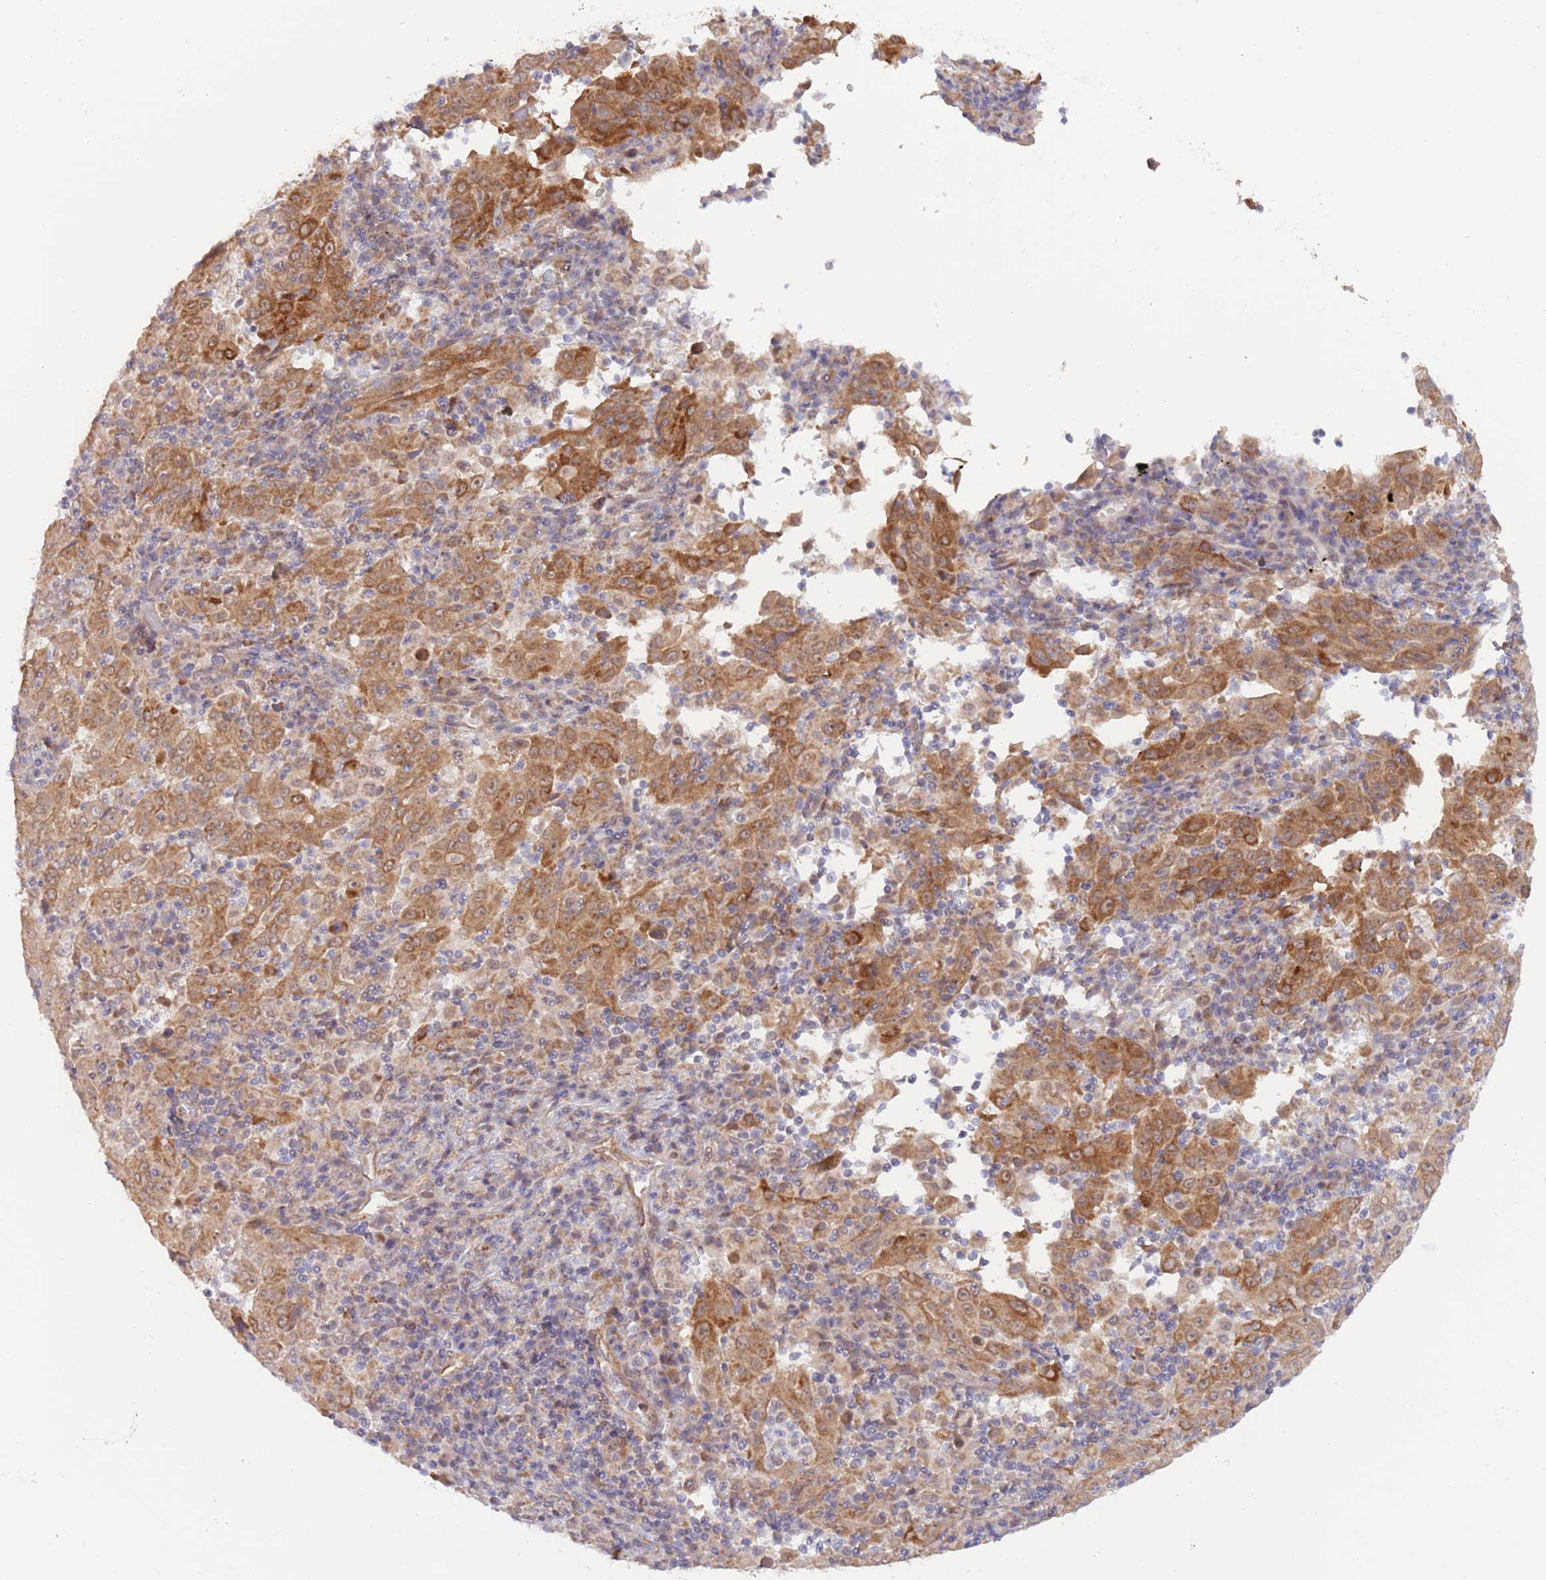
{"staining": {"intensity": "moderate", "quantity": ">75%", "location": "cytoplasmic/membranous"}, "tissue": "pancreatic cancer", "cell_type": "Tumor cells", "image_type": "cancer", "snomed": [{"axis": "morphology", "description": "Adenocarcinoma, NOS"}, {"axis": "topography", "description": "Pancreas"}], "caption": "Immunohistochemistry (DAB) staining of pancreatic cancer (adenocarcinoma) exhibits moderate cytoplasmic/membranous protein expression in about >75% of tumor cells. (brown staining indicates protein expression, while blue staining denotes nuclei).", "gene": "UQCC3", "patient": {"sex": "male", "age": 63}}